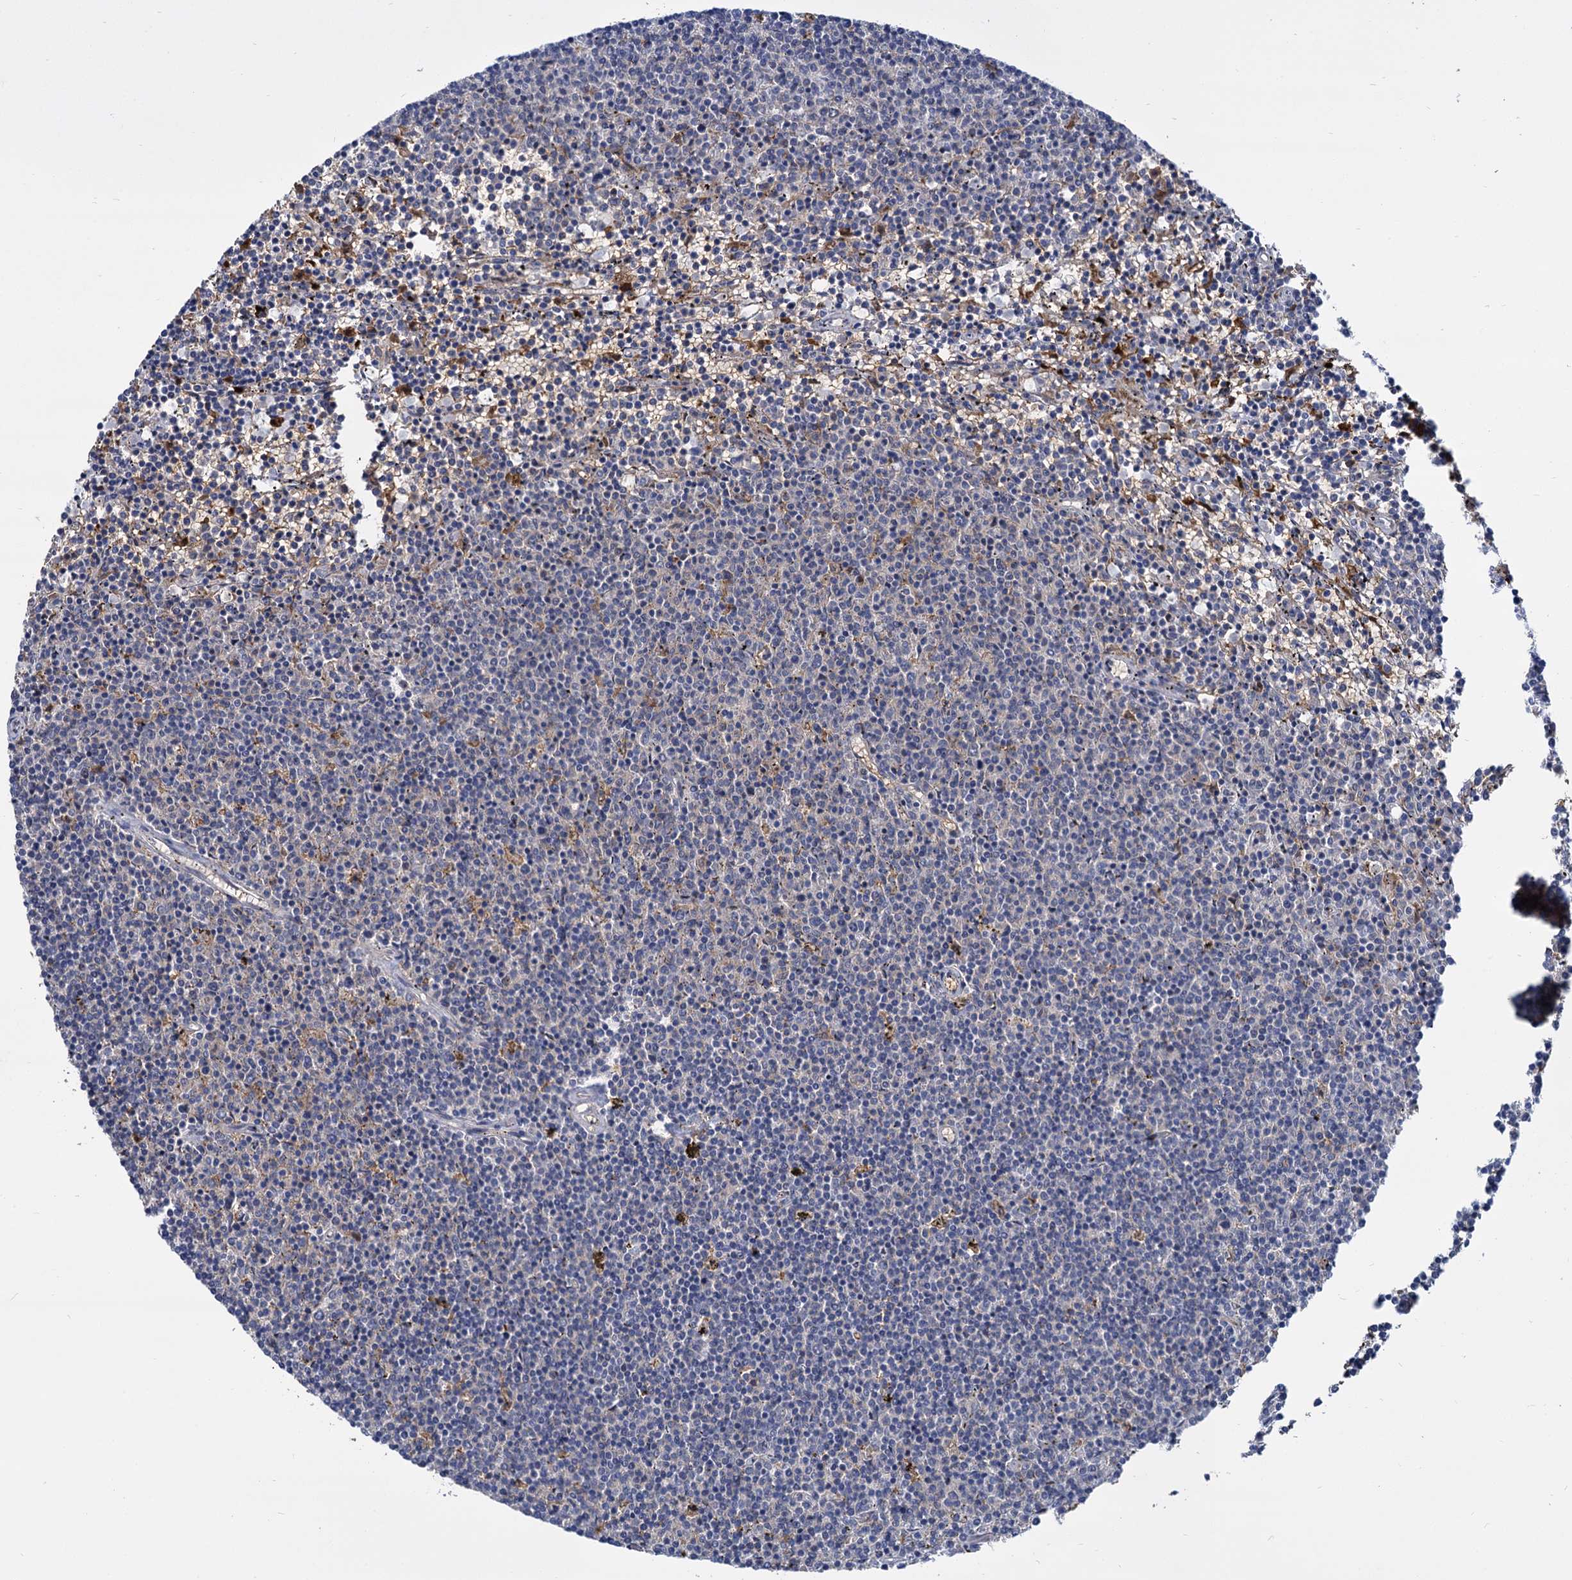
{"staining": {"intensity": "negative", "quantity": "none", "location": "none"}, "tissue": "lymphoma", "cell_type": "Tumor cells", "image_type": "cancer", "snomed": [{"axis": "morphology", "description": "Malignant lymphoma, non-Hodgkin's type, Low grade"}, {"axis": "topography", "description": "Spleen"}], "caption": "IHC histopathology image of neoplastic tissue: human lymphoma stained with DAB shows no significant protein staining in tumor cells.", "gene": "GCLC", "patient": {"sex": "female", "age": 50}}